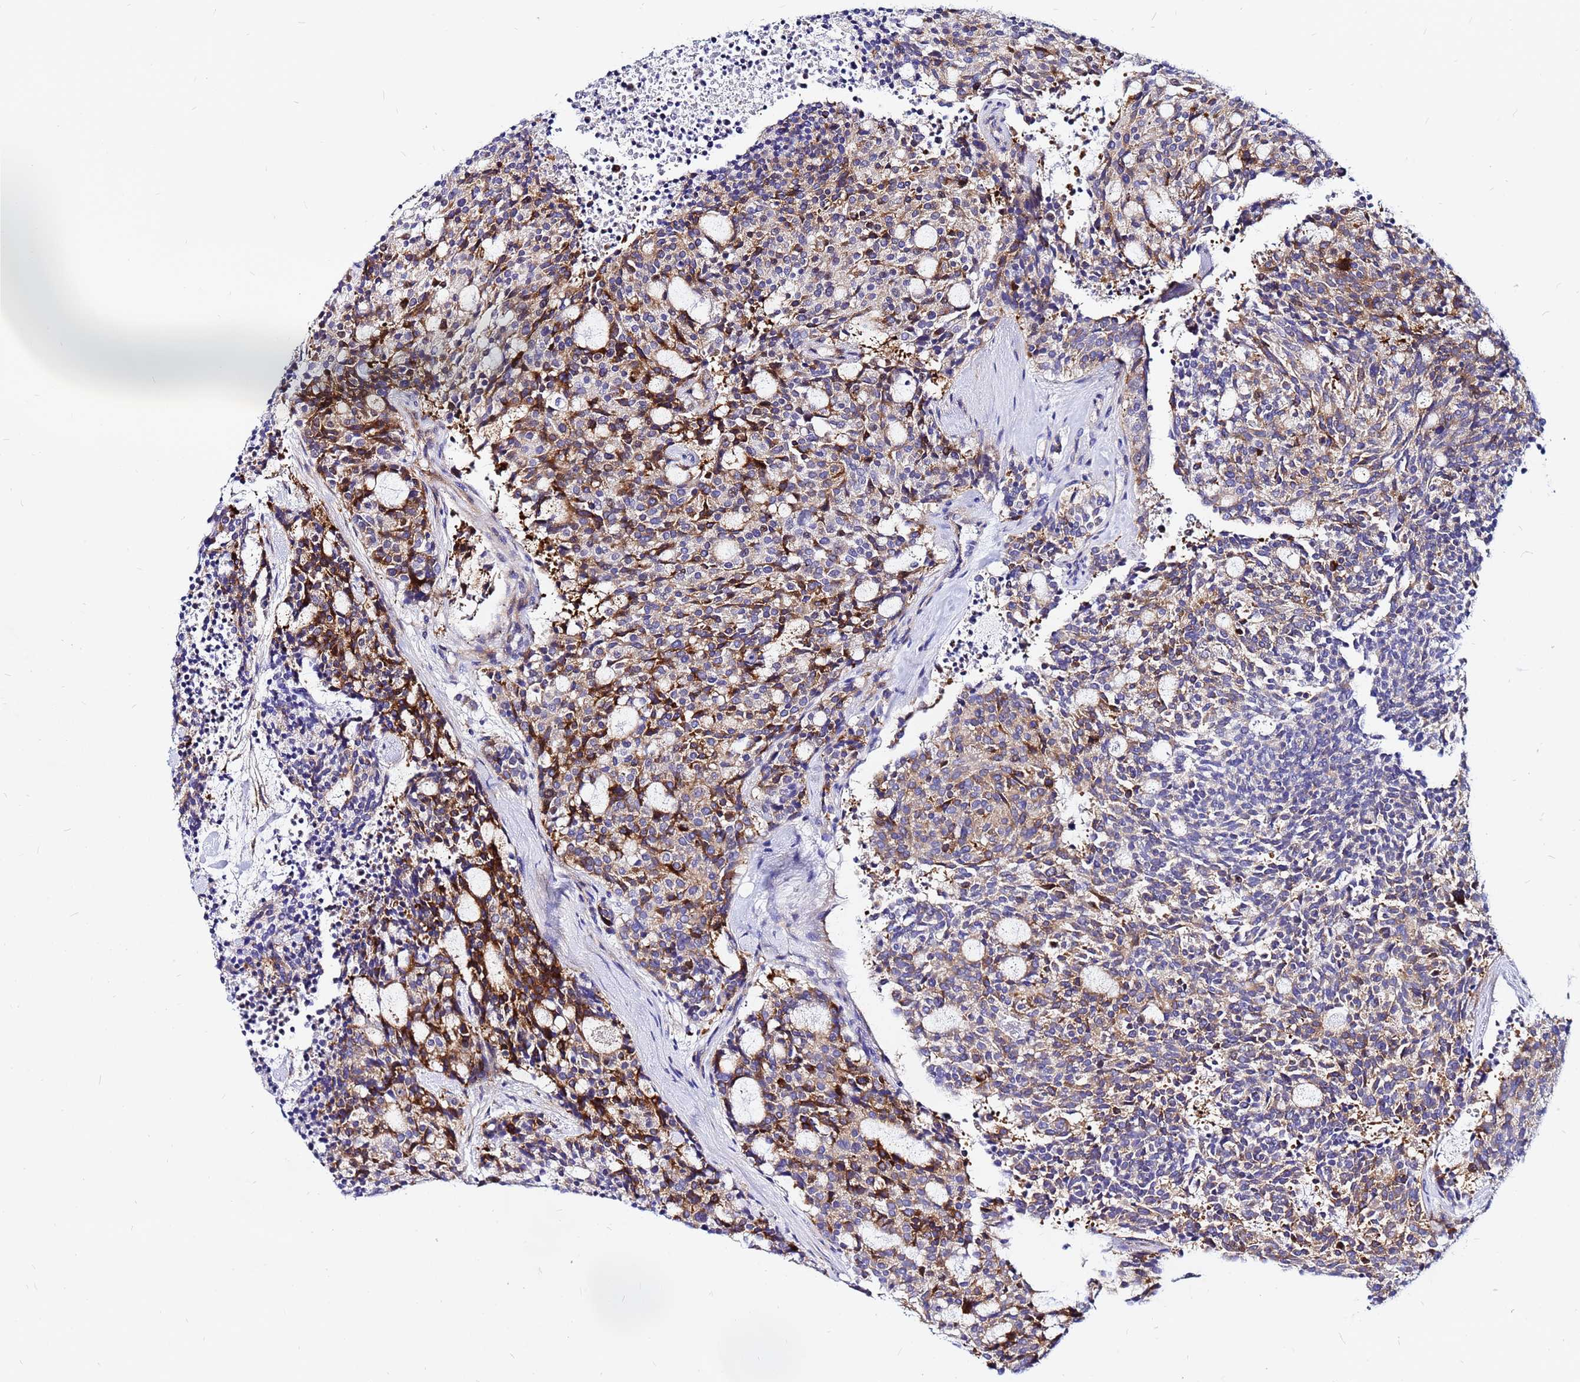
{"staining": {"intensity": "strong", "quantity": "25%-75%", "location": "cytoplasmic/membranous"}, "tissue": "carcinoid", "cell_type": "Tumor cells", "image_type": "cancer", "snomed": [{"axis": "morphology", "description": "Carcinoid, malignant, NOS"}, {"axis": "topography", "description": "Pancreas"}], "caption": "Brown immunohistochemical staining in malignant carcinoid exhibits strong cytoplasmic/membranous staining in about 25%-75% of tumor cells. Ihc stains the protein of interest in brown and the nuclei are stained blue.", "gene": "TUBA8", "patient": {"sex": "female", "age": 54}}